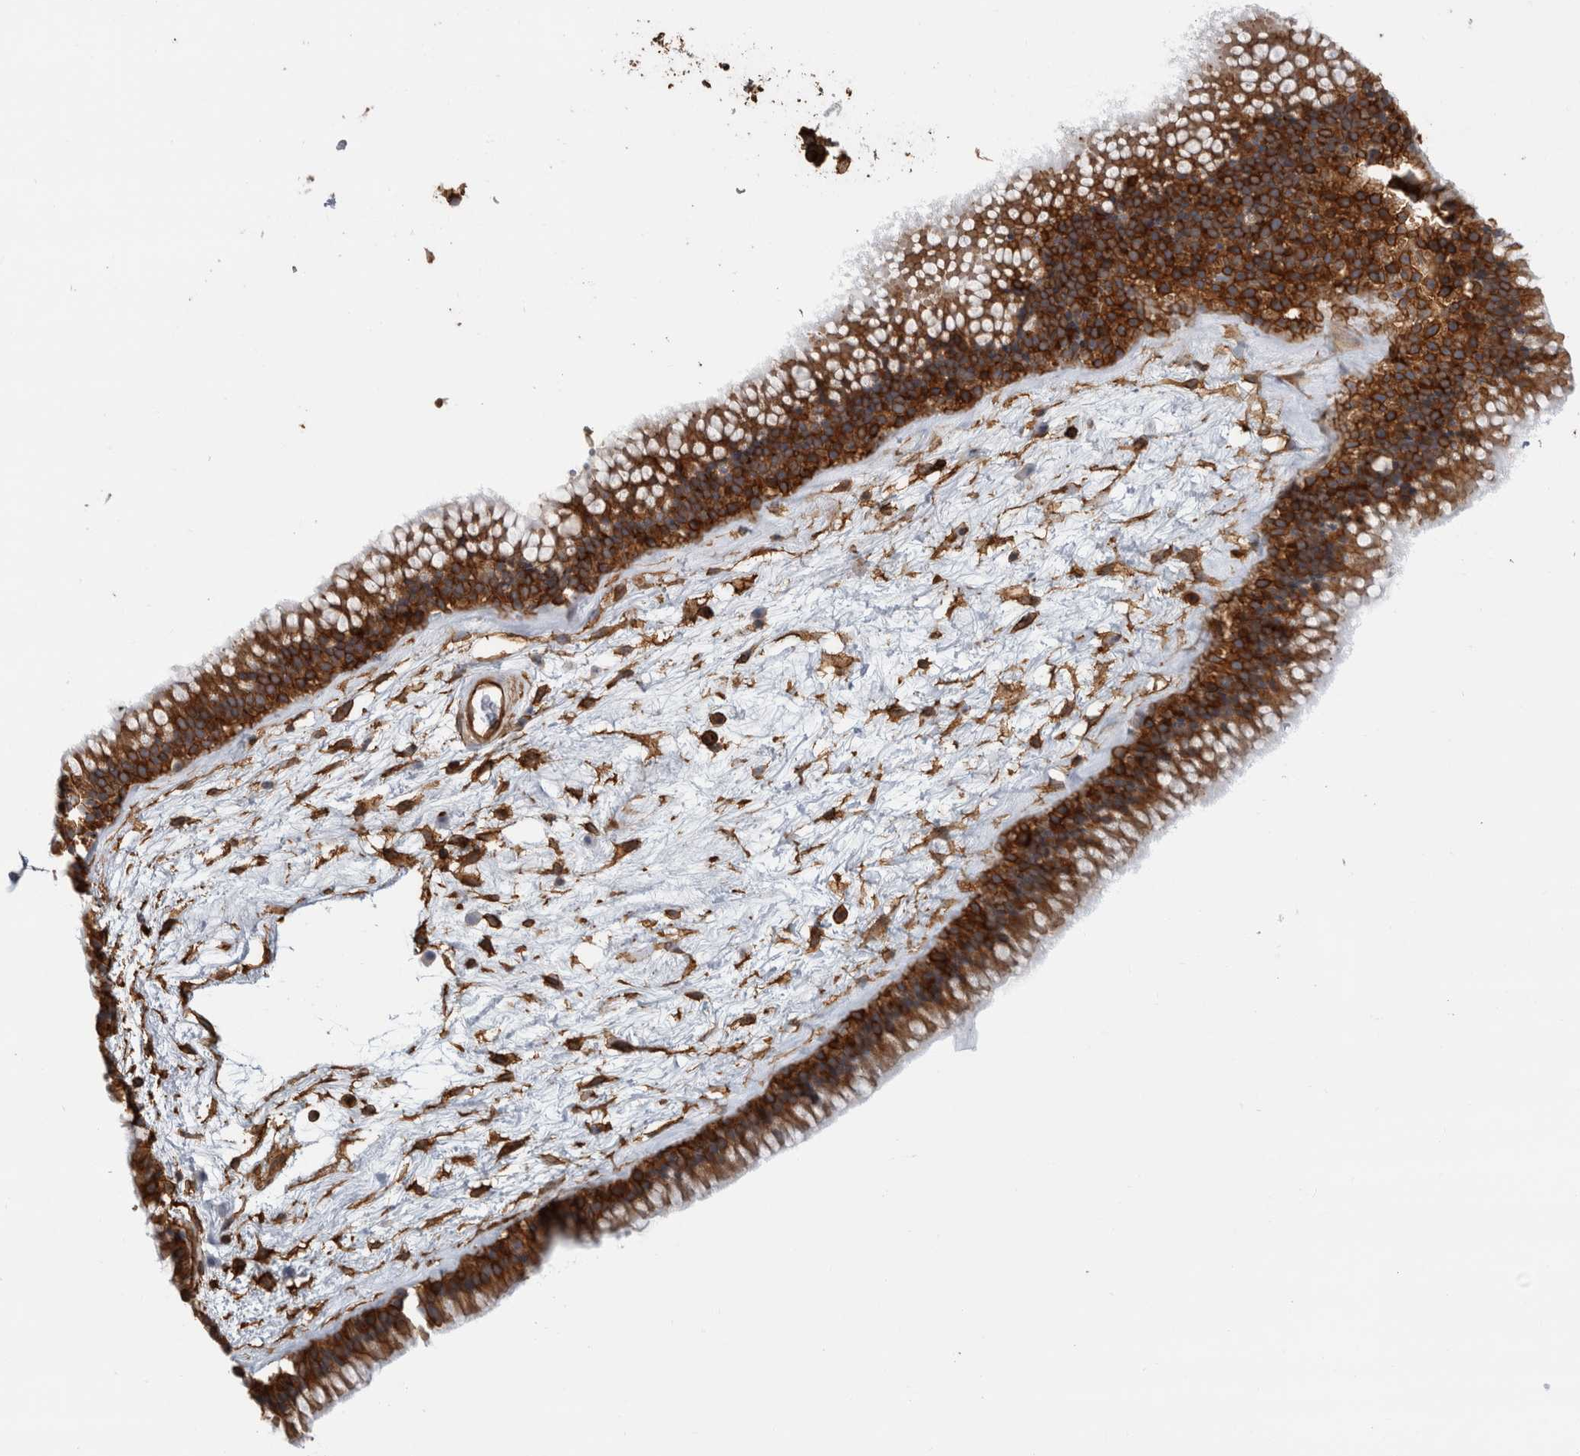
{"staining": {"intensity": "strong", "quantity": ">75%", "location": "cytoplasmic/membranous"}, "tissue": "nasopharynx", "cell_type": "Respiratory epithelial cells", "image_type": "normal", "snomed": [{"axis": "morphology", "description": "Normal tissue, NOS"}, {"axis": "morphology", "description": "Inflammation, NOS"}, {"axis": "topography", "description": "Nasopharynx"}], "caption": "Respiratory epithelial cells reveal strong cytoplasmic/membranous expression in about >75% of cells in normal nasopharynx.", "gene": "AHNAK", "patient": {"sex": "male", "age": 48}}